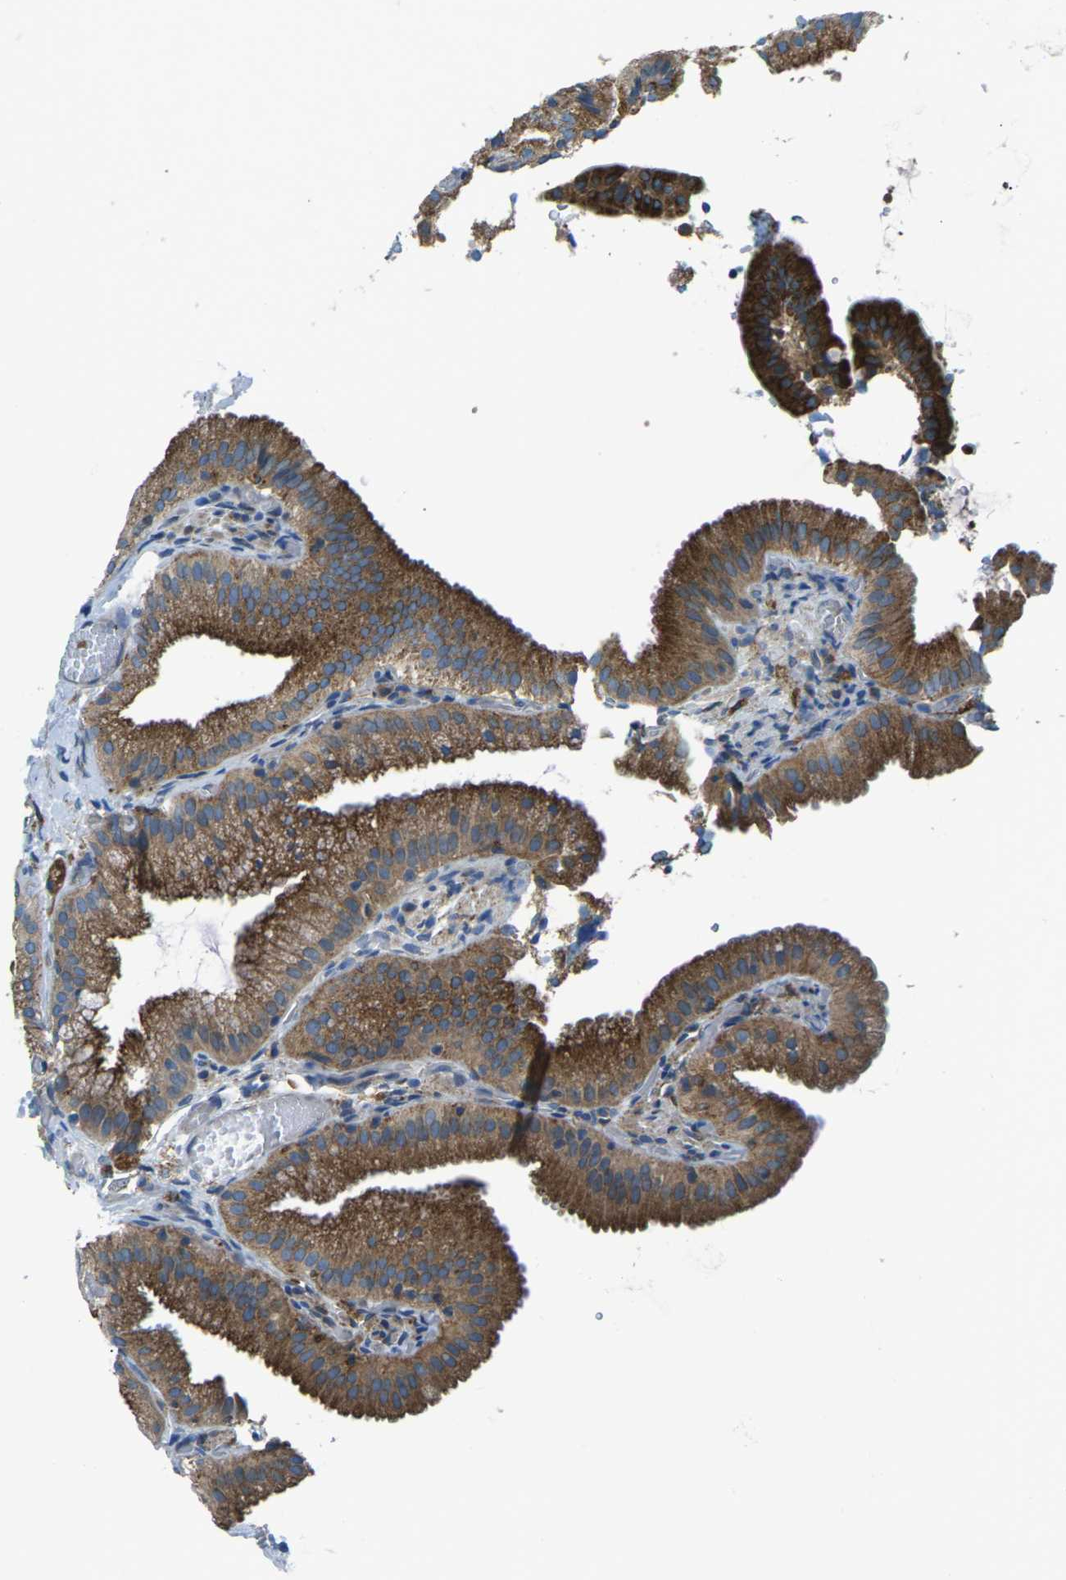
{"staining": {"intensity": "strong", "quantity": ">75%", "location": "cytoplasmic/membranous"}, "tissue": "gallbladder", "cell_type": "Glandular cells", "image_type": "normal", "snomed": [{"axis": "morphology", "description": "Normal tissue, NOS"}, {"axis": "topography", "description": "Gallbladder"}], "caption": "Human gallbladder stained for a protein (brown) exhibits strong cytoplasmic/membranous positive staining in approximately >75% of glandular cells.", "gene": "CDK17", "patient": {"sex": "male", "age": 54}}